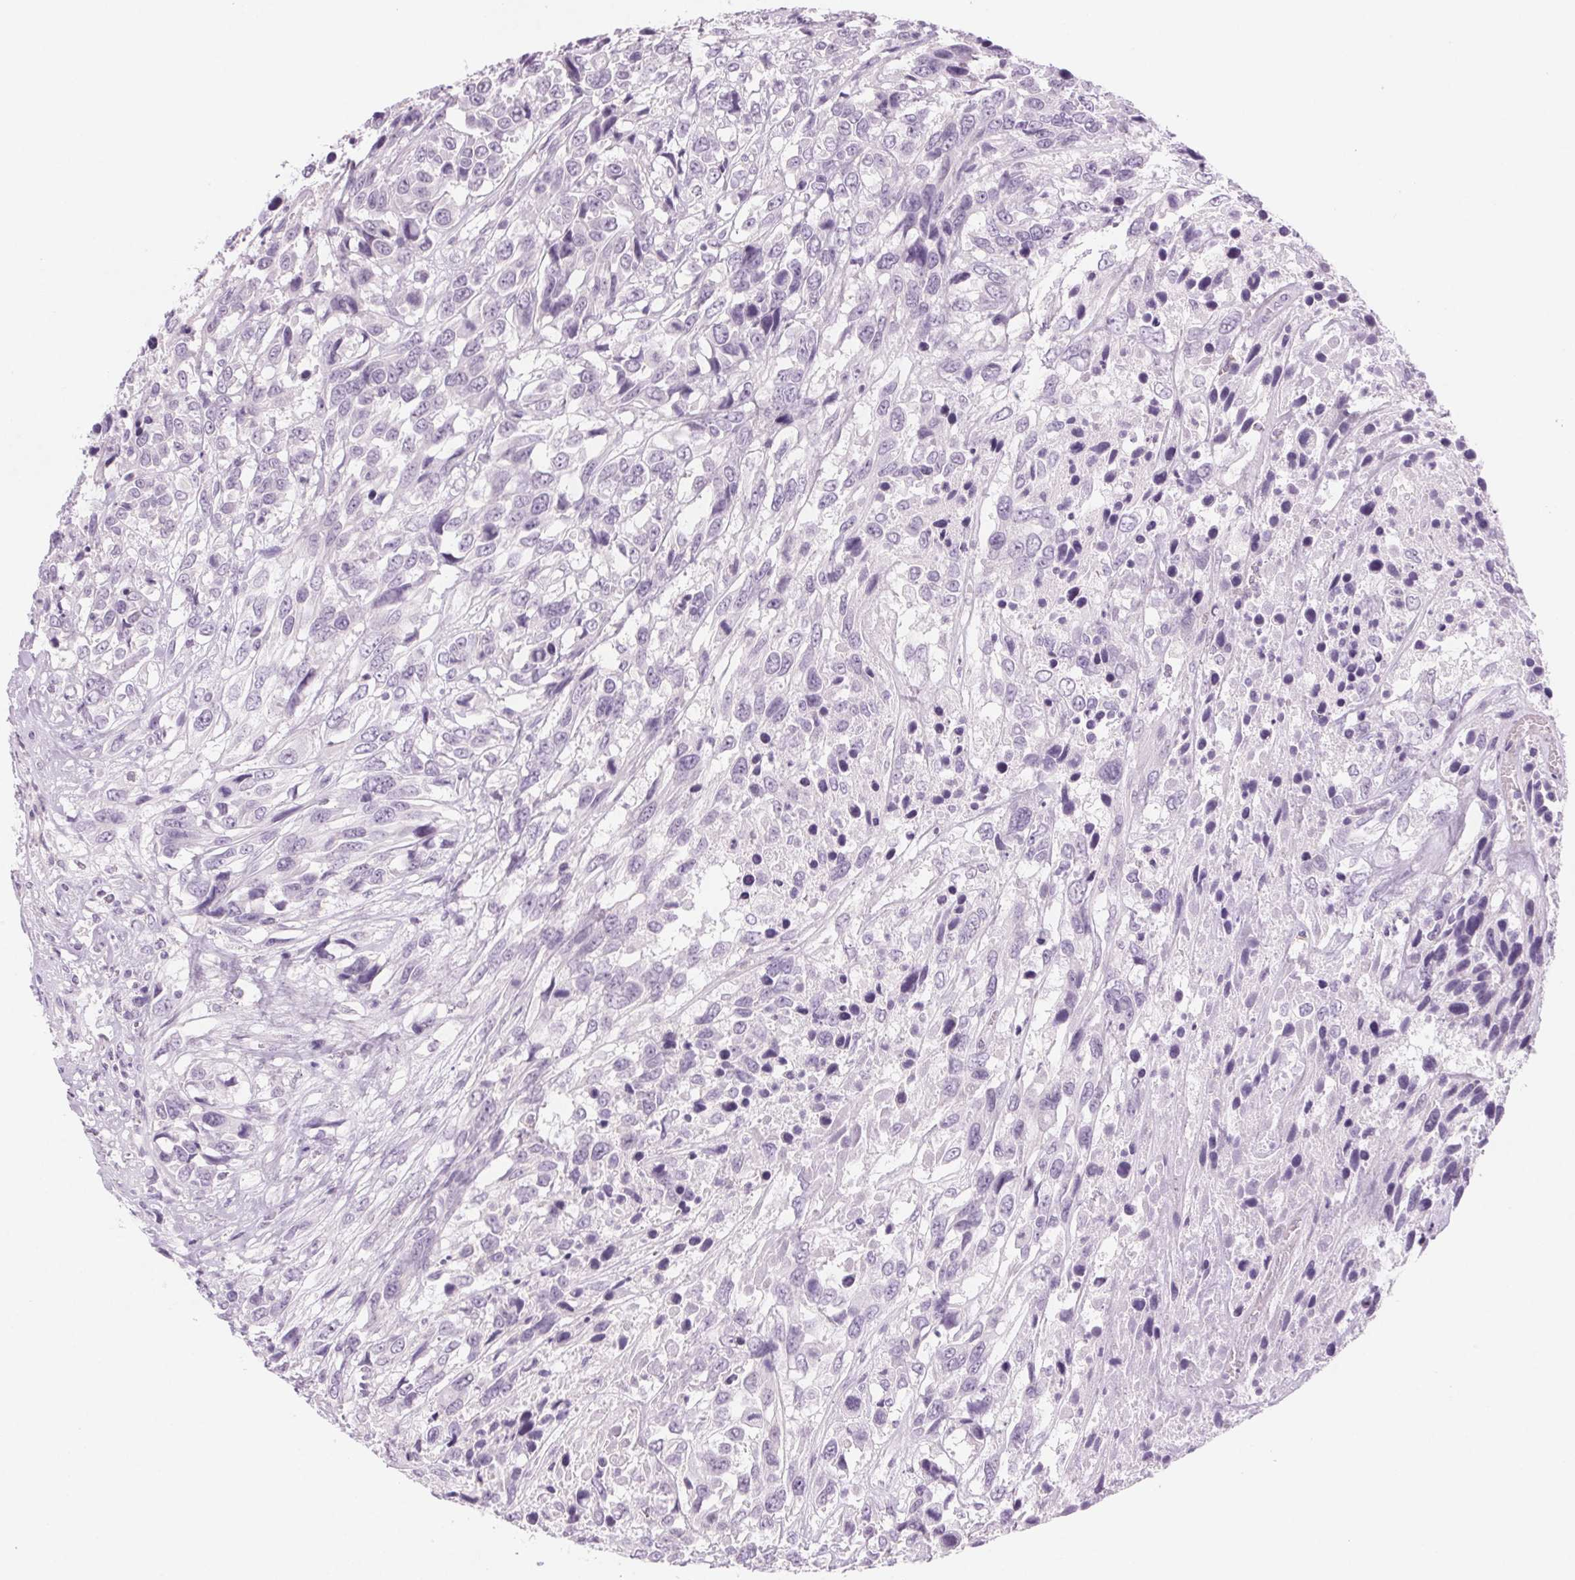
{"staining": {"intensity": "negative", "quantity": "none", "location": "none"}, "tissue": "urothelial cancer", "cell_type": "Tumor cells", "image_type": "cancer", "snomed": [{"axis": "morphology", "description": "Urothelial carcinoma, High grade"}, {"axis": "topography", "description": "Urinary bladder"}], "caption": "There is no significant expression in tumor cells of urothelial carcinoma (high-grade).", "gene": "SLC6A19", "patient": {"sex": "female", "age": 70}}